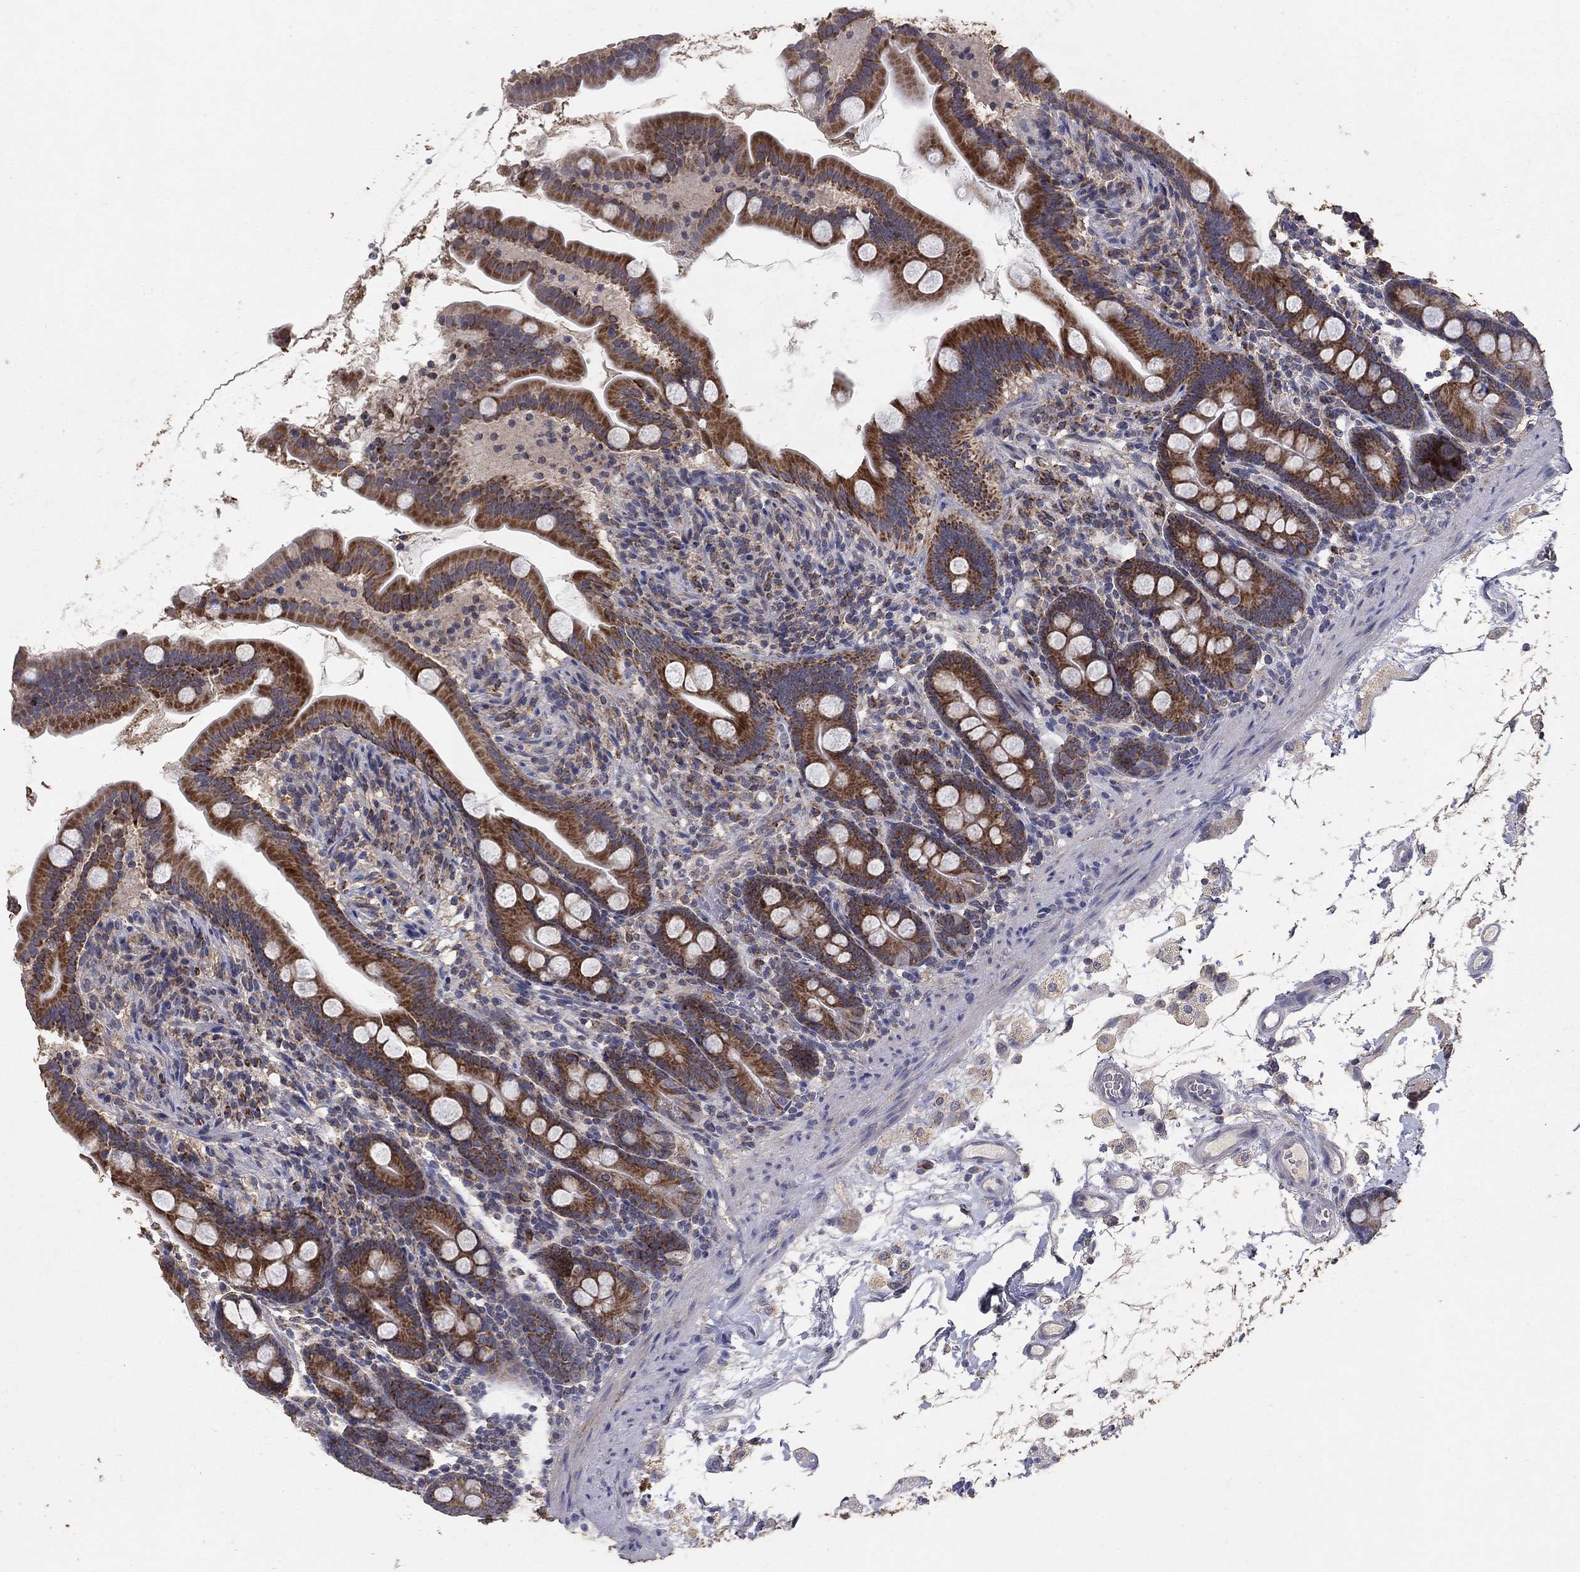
{"staining": {"intensity": "strong", "quantity": ">75%", "location": "cytoplasmic/membranous"}, "tissue": "small intestine", "cell_type": "Glandular cells", "image_type": "normal", "snomed": [{"axis": "morphology", "description": "Normal tissue, NOS"}, {"axis": "topography", "description": "Small intestine"}], "caption": "Immunohistochemical staining of benign human small intestine demonstrates strong cytoplasmic/membranous protein expression in about >75% of glandular cells.", "gene": "GPSM1", "patient": {"sex": "female", "age": 44}}